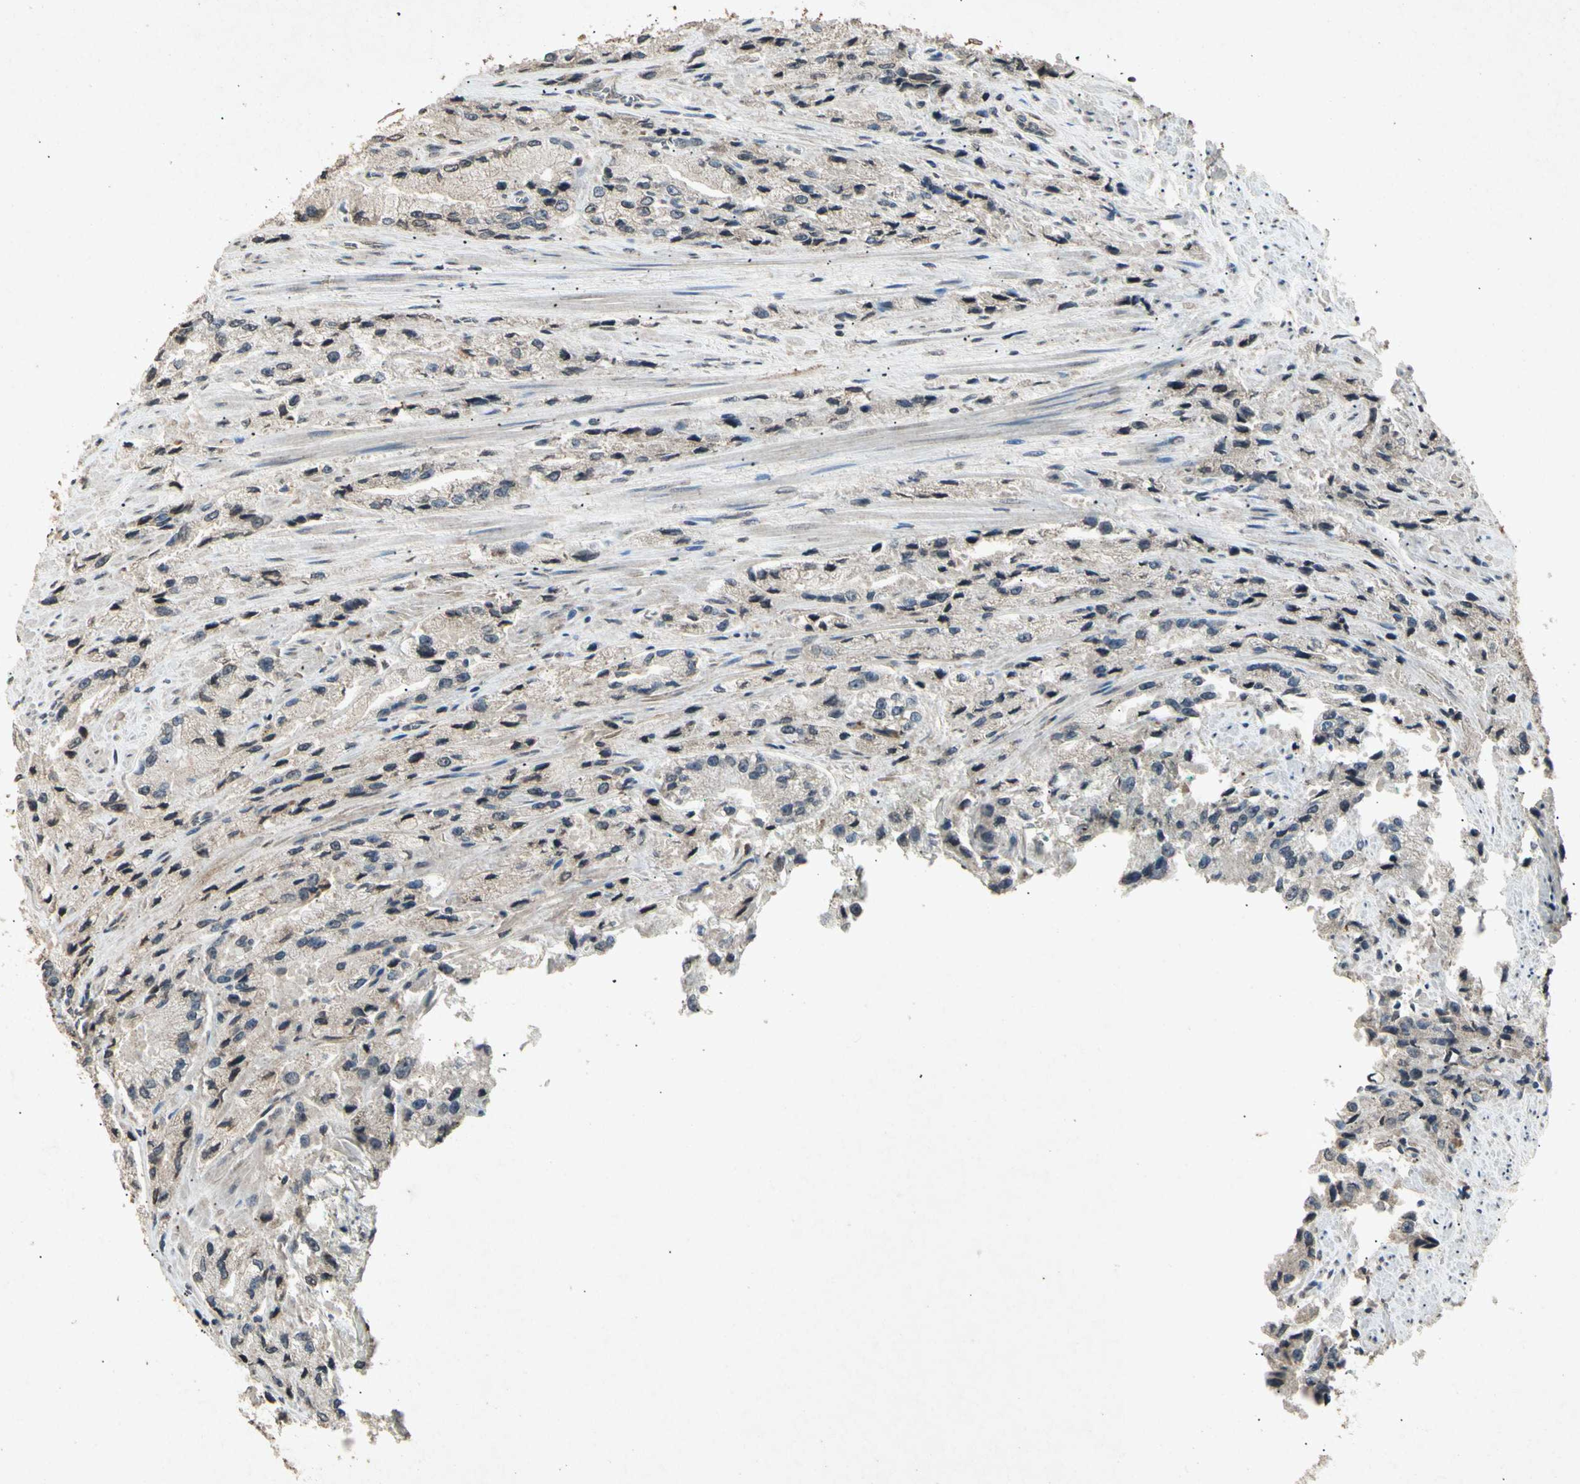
{"staining": {"intensity": "negative", "quantity": "none", "location": "none"}, "tissue": "prostate cancer", "cell_type": "Tumor cells", "image_type": "cancer", "snomed": [{"axis": "morphology", "description": "Adenocarcinoma, High grade"}, {"axis": "topography", "description": "Prostate"}], "caption": "Immunohistochemistry of human prostate high-grade adenocarcinoma displays no staining in tumor cells.", "gene": "CP", "patient": {"sex": "male", "age": 58}}